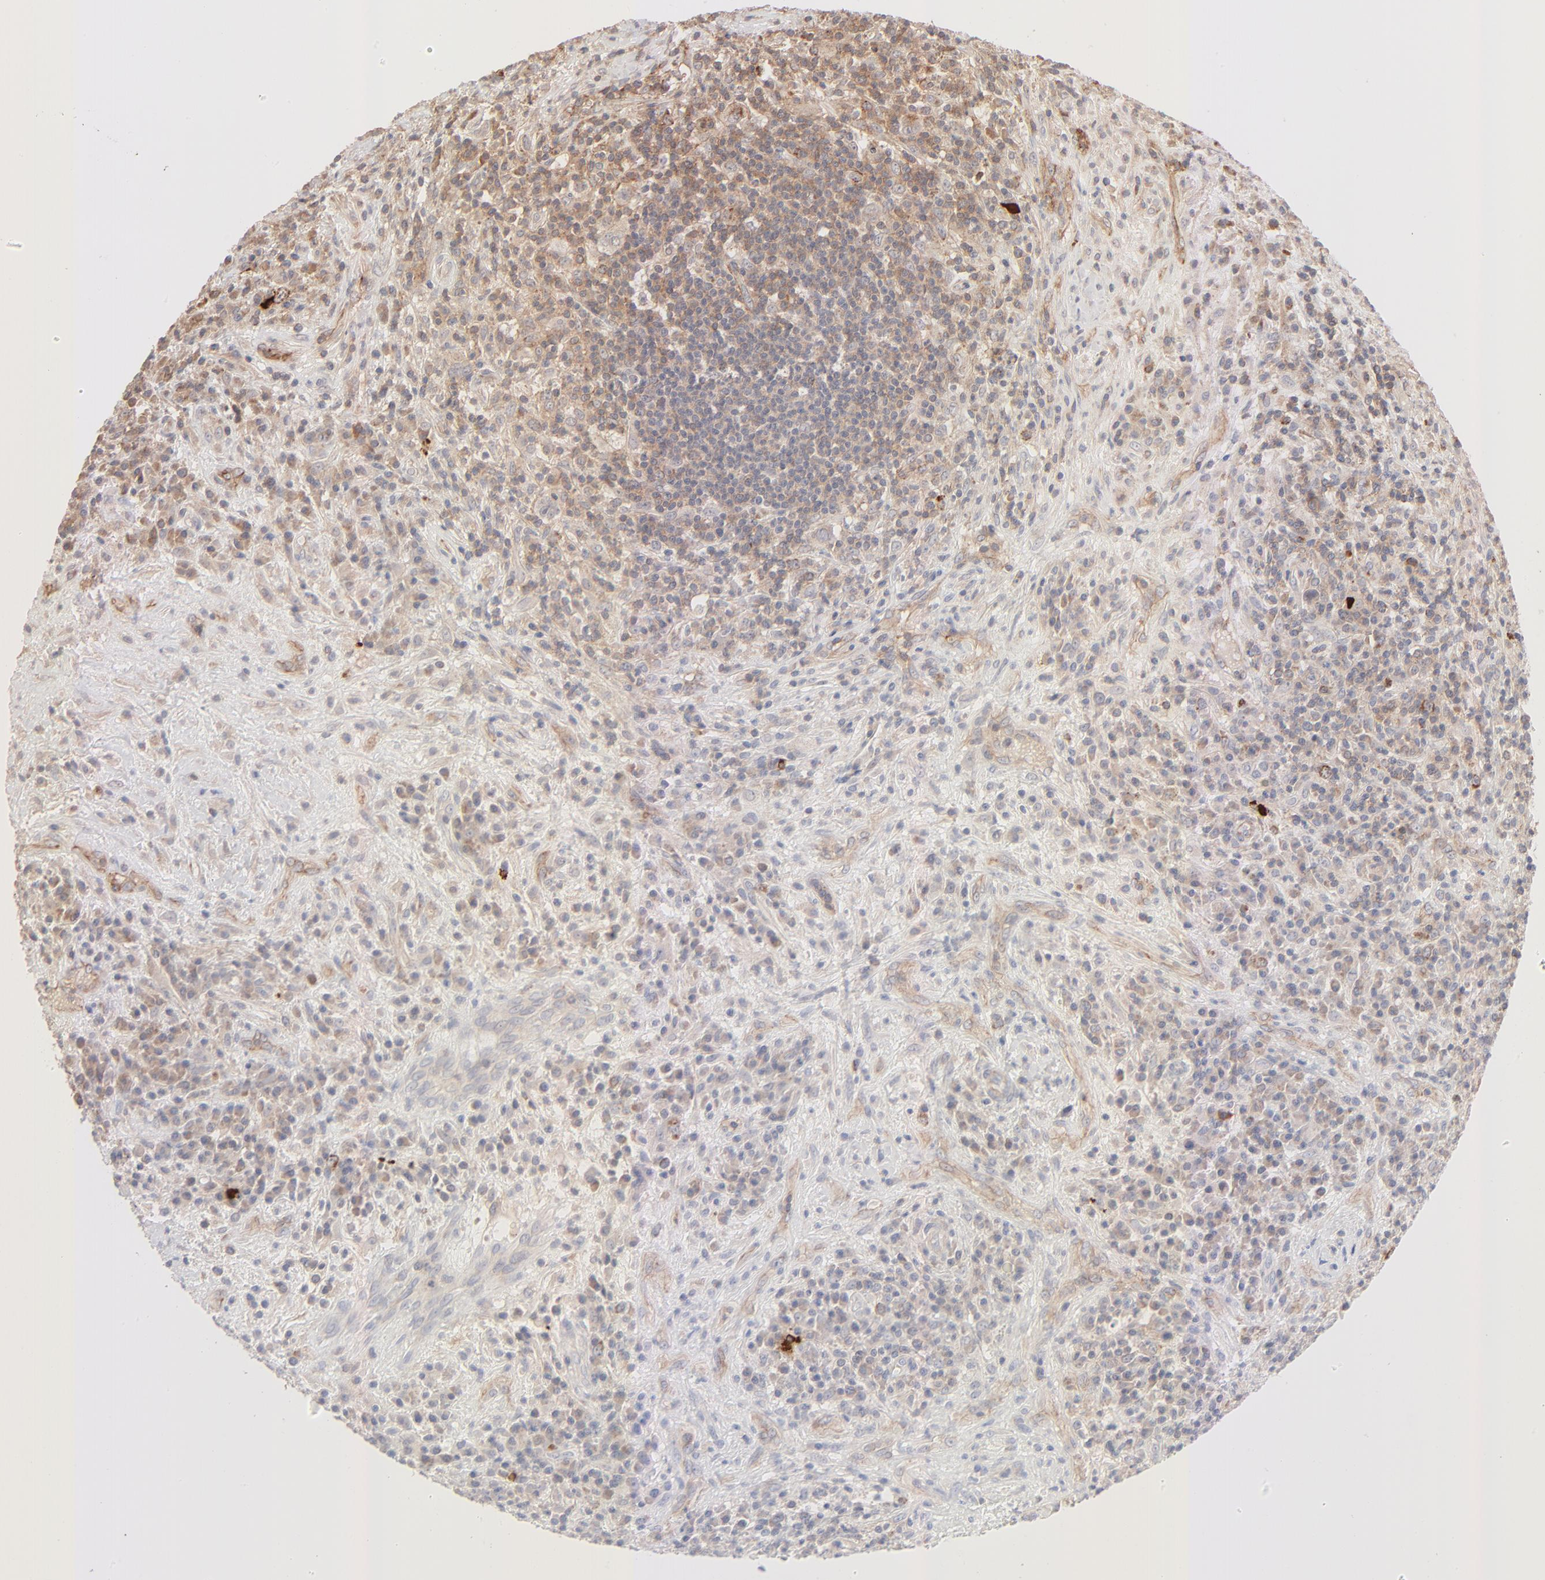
{"staining": {"intensity": "weak", "quantity": "25%-75%", "location": "cytoplasmic/membranous"}, "tissue": "lymphoma", "cell_type": "Tumor cells", "image_type": "cancer", "snomed": [{"axis": "morphology", "description": "Hodgkin's disease, NOS"}, {"axis": "topography", "description": "Lymph node"}], "caption": "Immunohistochemical staining of human Hodgkin's disease reveals low levels of weak cytoplasmic/membranous protein expression in about 25%-75% of tumor cells.", "gene": "CSPG4", "patient": {"sex": "female", "age": 25}}